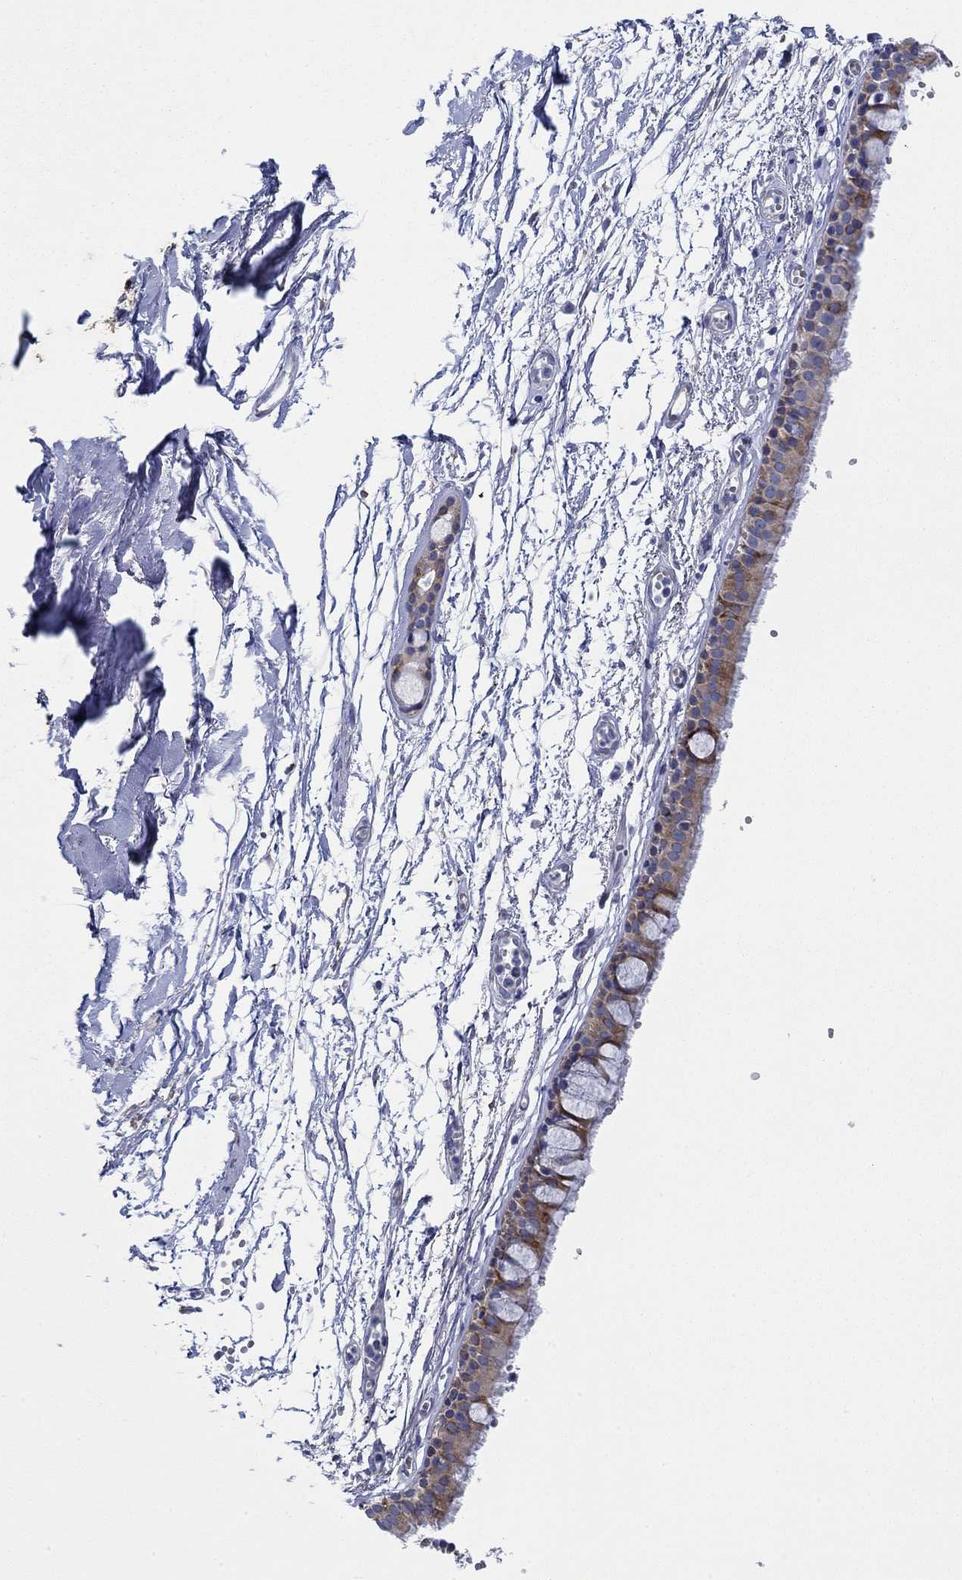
{"staining": {"intensity": "strong", "quantity": ">75%", "location": "cytoplasmic/membranous"}, "tissue": "bronchus", "cell_type": "Respiratory epithelial cells", "image_type": "normal", "snomed": [{"axis": "morphology", "description": "Normal tissue, NOS"}, {"axis": "topography", "description": "Cartilage tissue"}, {"axis": "topography", "description": "Bronchus"}], "caption": "Unremarkable bronchus exhibits strong cytoplasmic/membranous staining in approximately >75% of respiratory epithelial cells.", "gene": "SVEP1", "patient": {"sex": "male", "age": 66}}